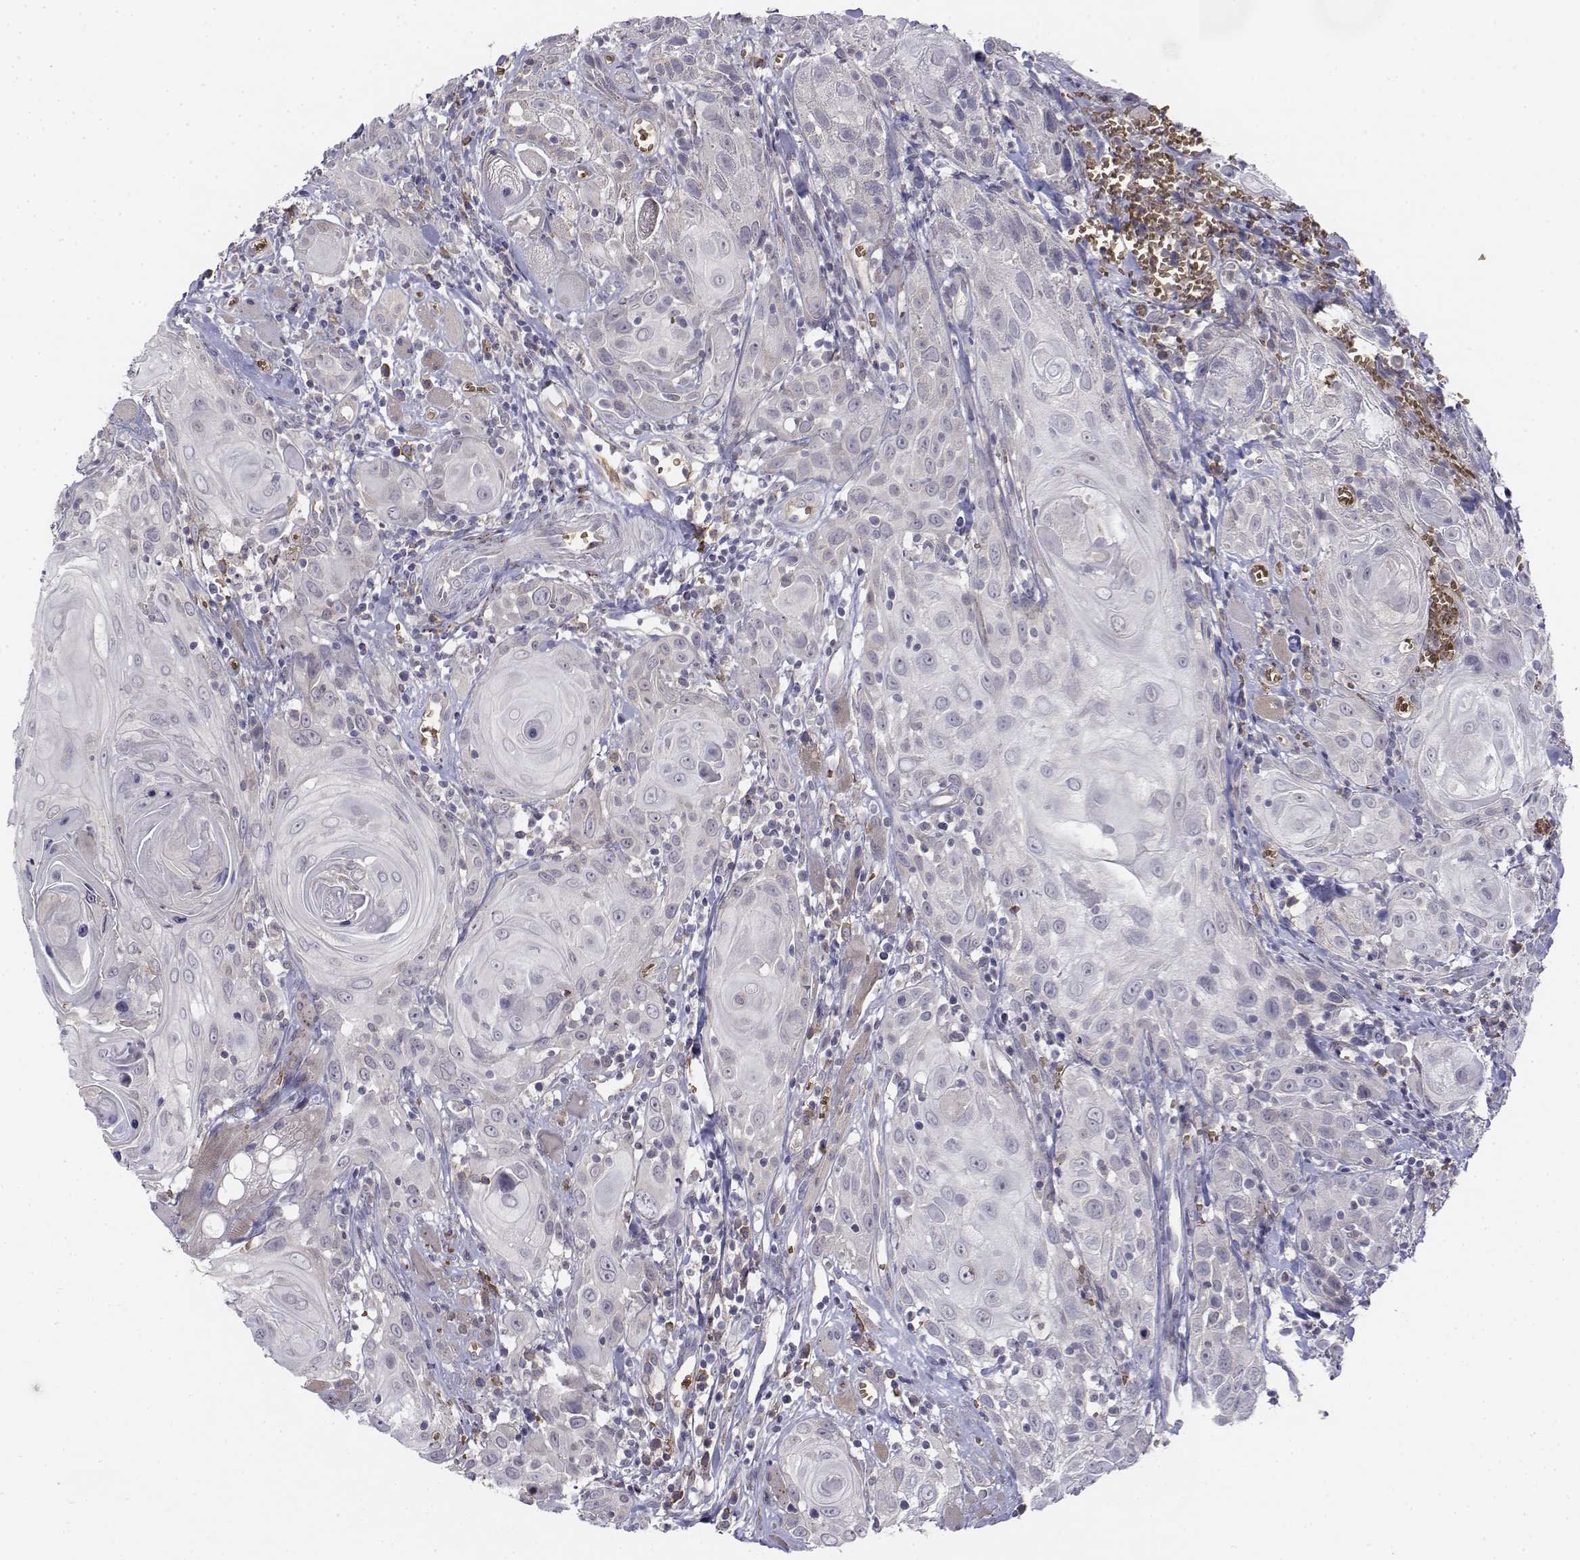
{"staining": {"intensity": "negative", "quantity": "none", "location": "none"}, "tissue": "head and neck cancer", "cell_type": "Tumor cells", "image_type": "cancer", "snomed": [{"axis": "morphology", "description": "Squamous cell carcinoma, NOS"}, {"axis": "topography", "description": "Head-Neck"}], "caption": "Immunohistochemistry of head and neck squamous cell carcinoma shows no positivity in tumor cells.", "gene": "CADM1", "patient": {"sex": "female", "age": 80}}